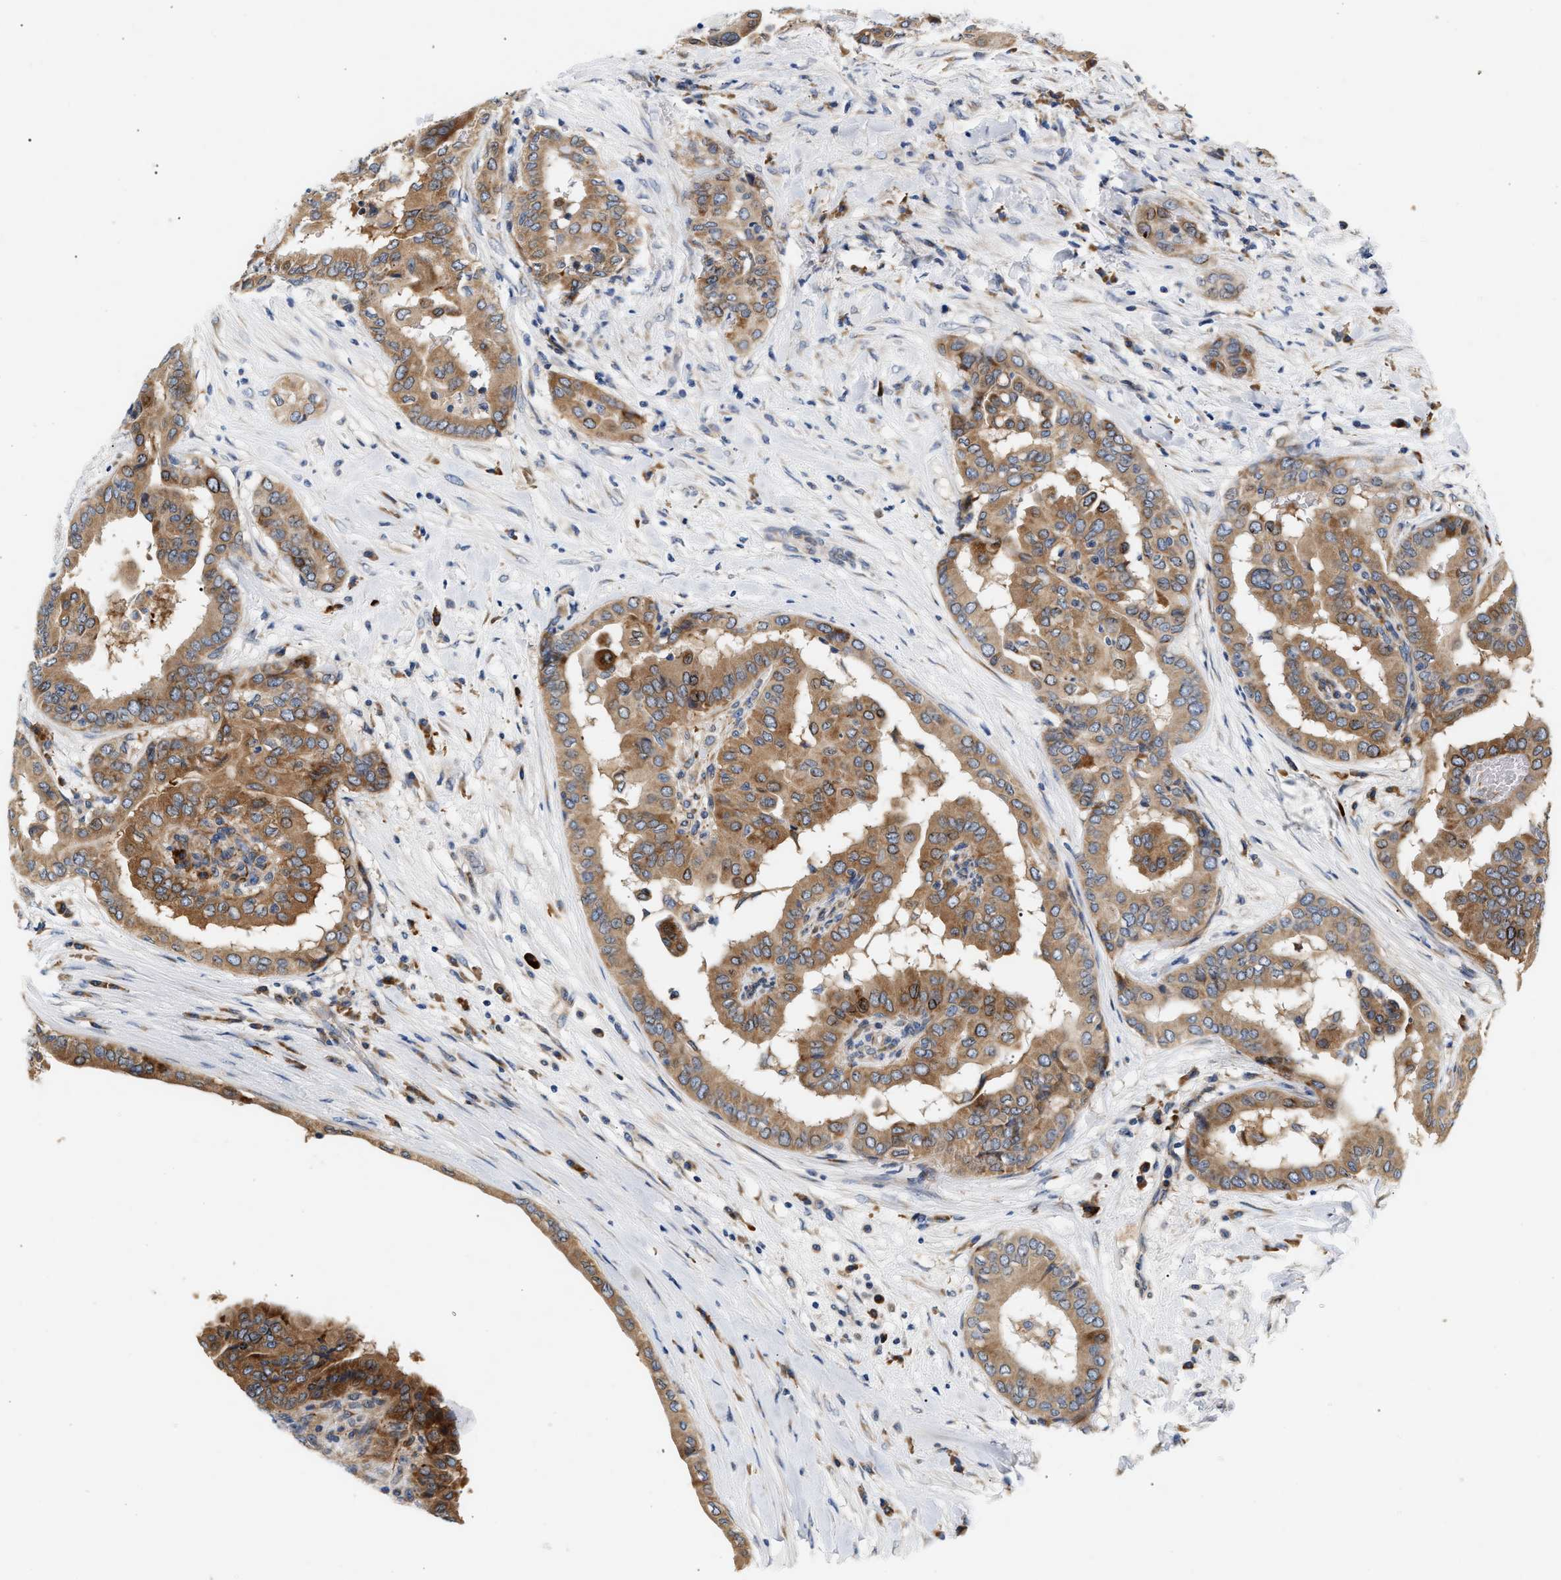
{"staining": {"intensity": "moderate", "quantity": ">75%", "location": "cytoplasmic/membranous"}, "tissue": "thyroid cancer", "cell_type": "Tumor cells", "image_type": "cancer", "snomed": [{"axis": "morphology", "description": "Papillary adenocarcinoma, NOS"}, {"axis": "topography", "description": "Thyroid gland"}], "caption": "An immunohistochemistry (IHC) photomicrograph of tumor tissue is shown. Protein staining in brown shows moderate cytoplasmic/membranous positivity in thyroid papillary adenocarcinoma within tumor cells. (Brightfield microscopy of DAB IHC at high magnification).", "gene": "IFT74", "patient": {"sex": "male", "age": 33}}